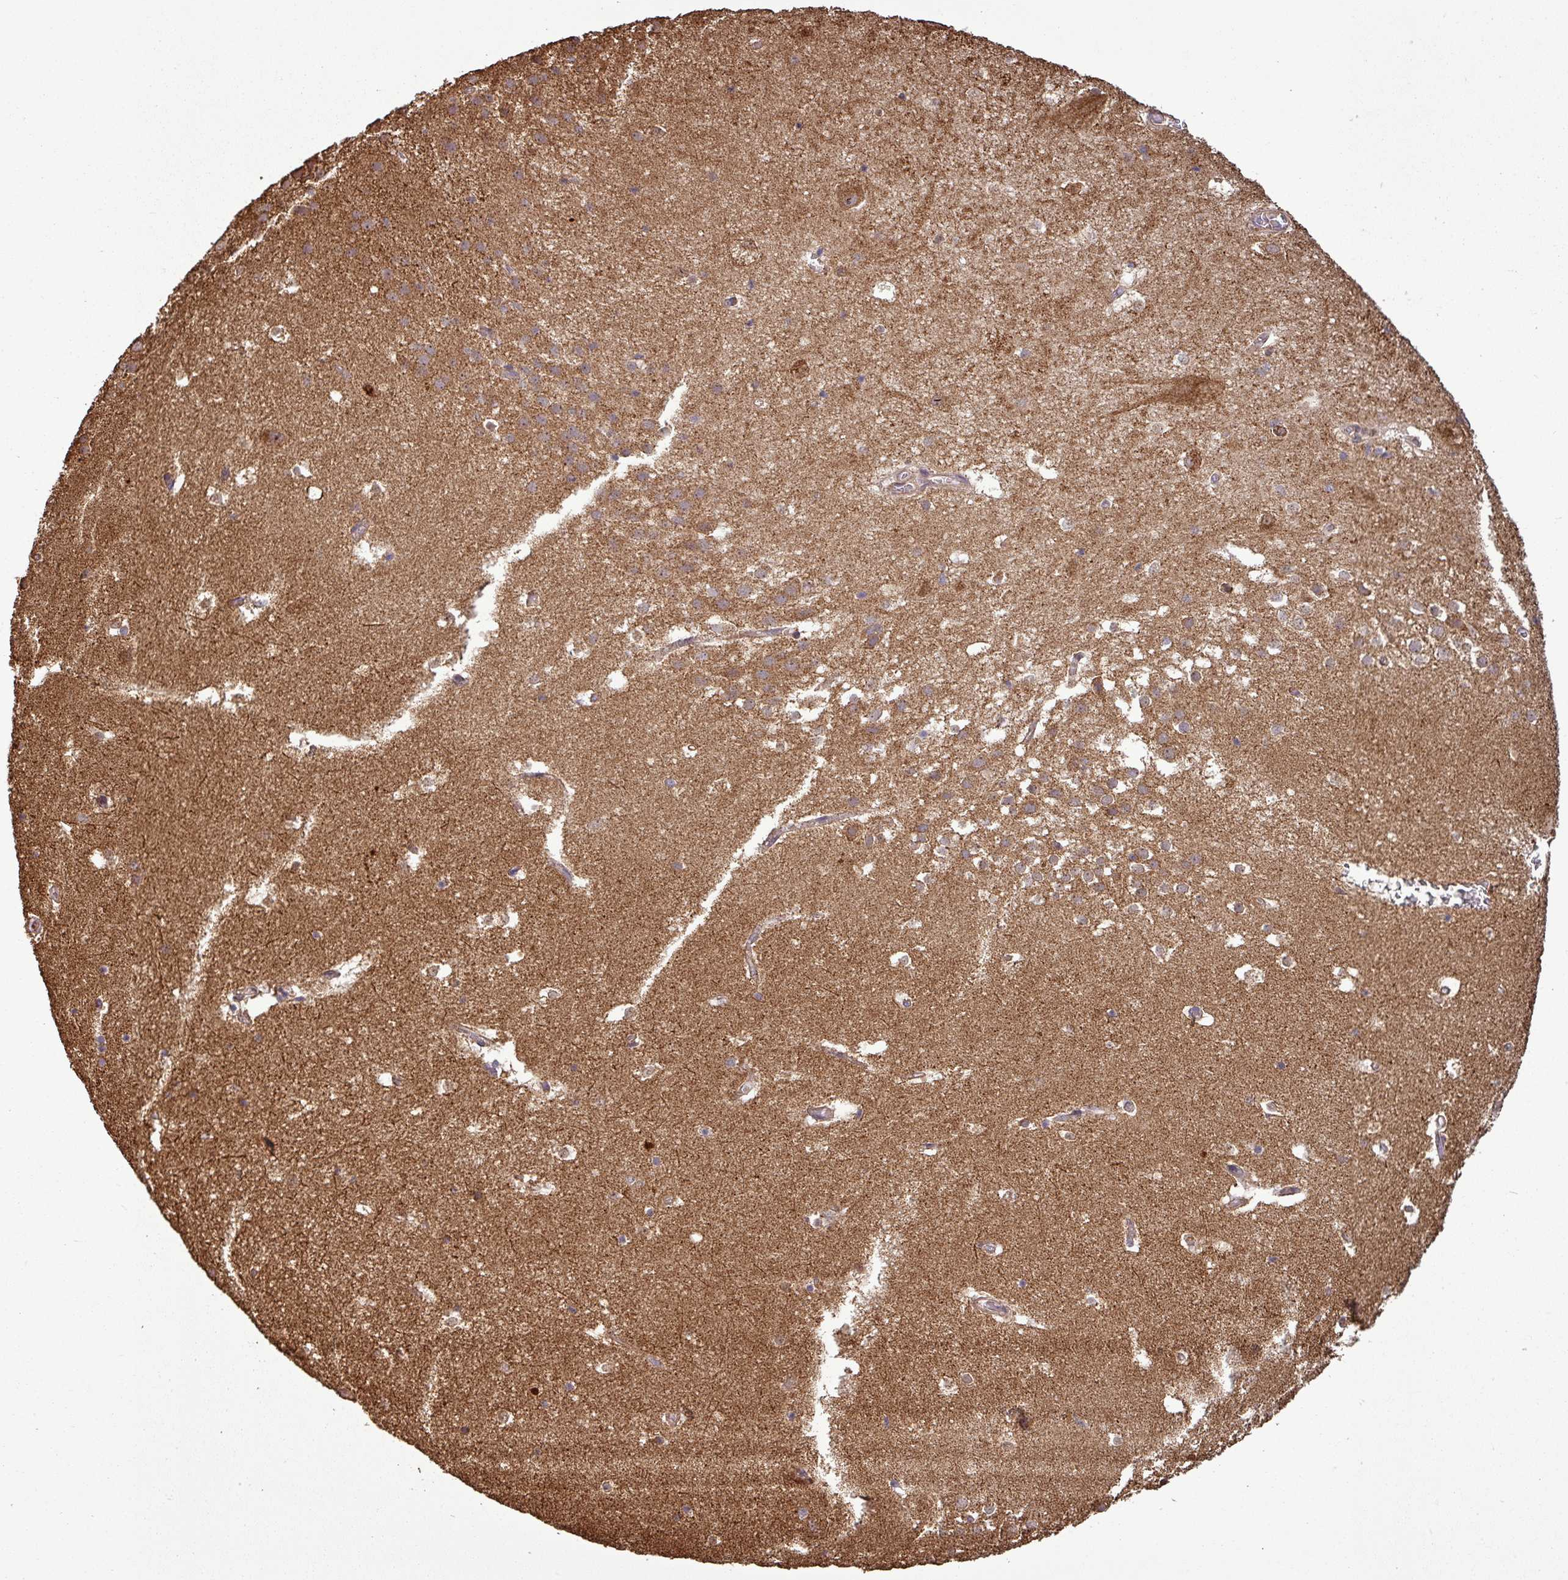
{"staining": {"intensity": "weak", "quantity": "25%-75%", "location": "cytoplasmic/membranous"}, "tissue": "hippocampus", "cell_type": "Glial cells", "image_type": "normal", "snomed": [{"axis": "morphology", "description": "Normal tissue, NOS"}, {"axis": "topography", "description": "Hippocampus"}], "caption": "Immunohistochemistry (DAB (3,3'-diaminobenzidine)) staining of normal human hippocampus displays weak cytoplasmic/membranous protein expression in approximately 25%-75% of glial cells.", "gene": "PLEKHM1", "patient": {"sex": "female", "age": 52}}